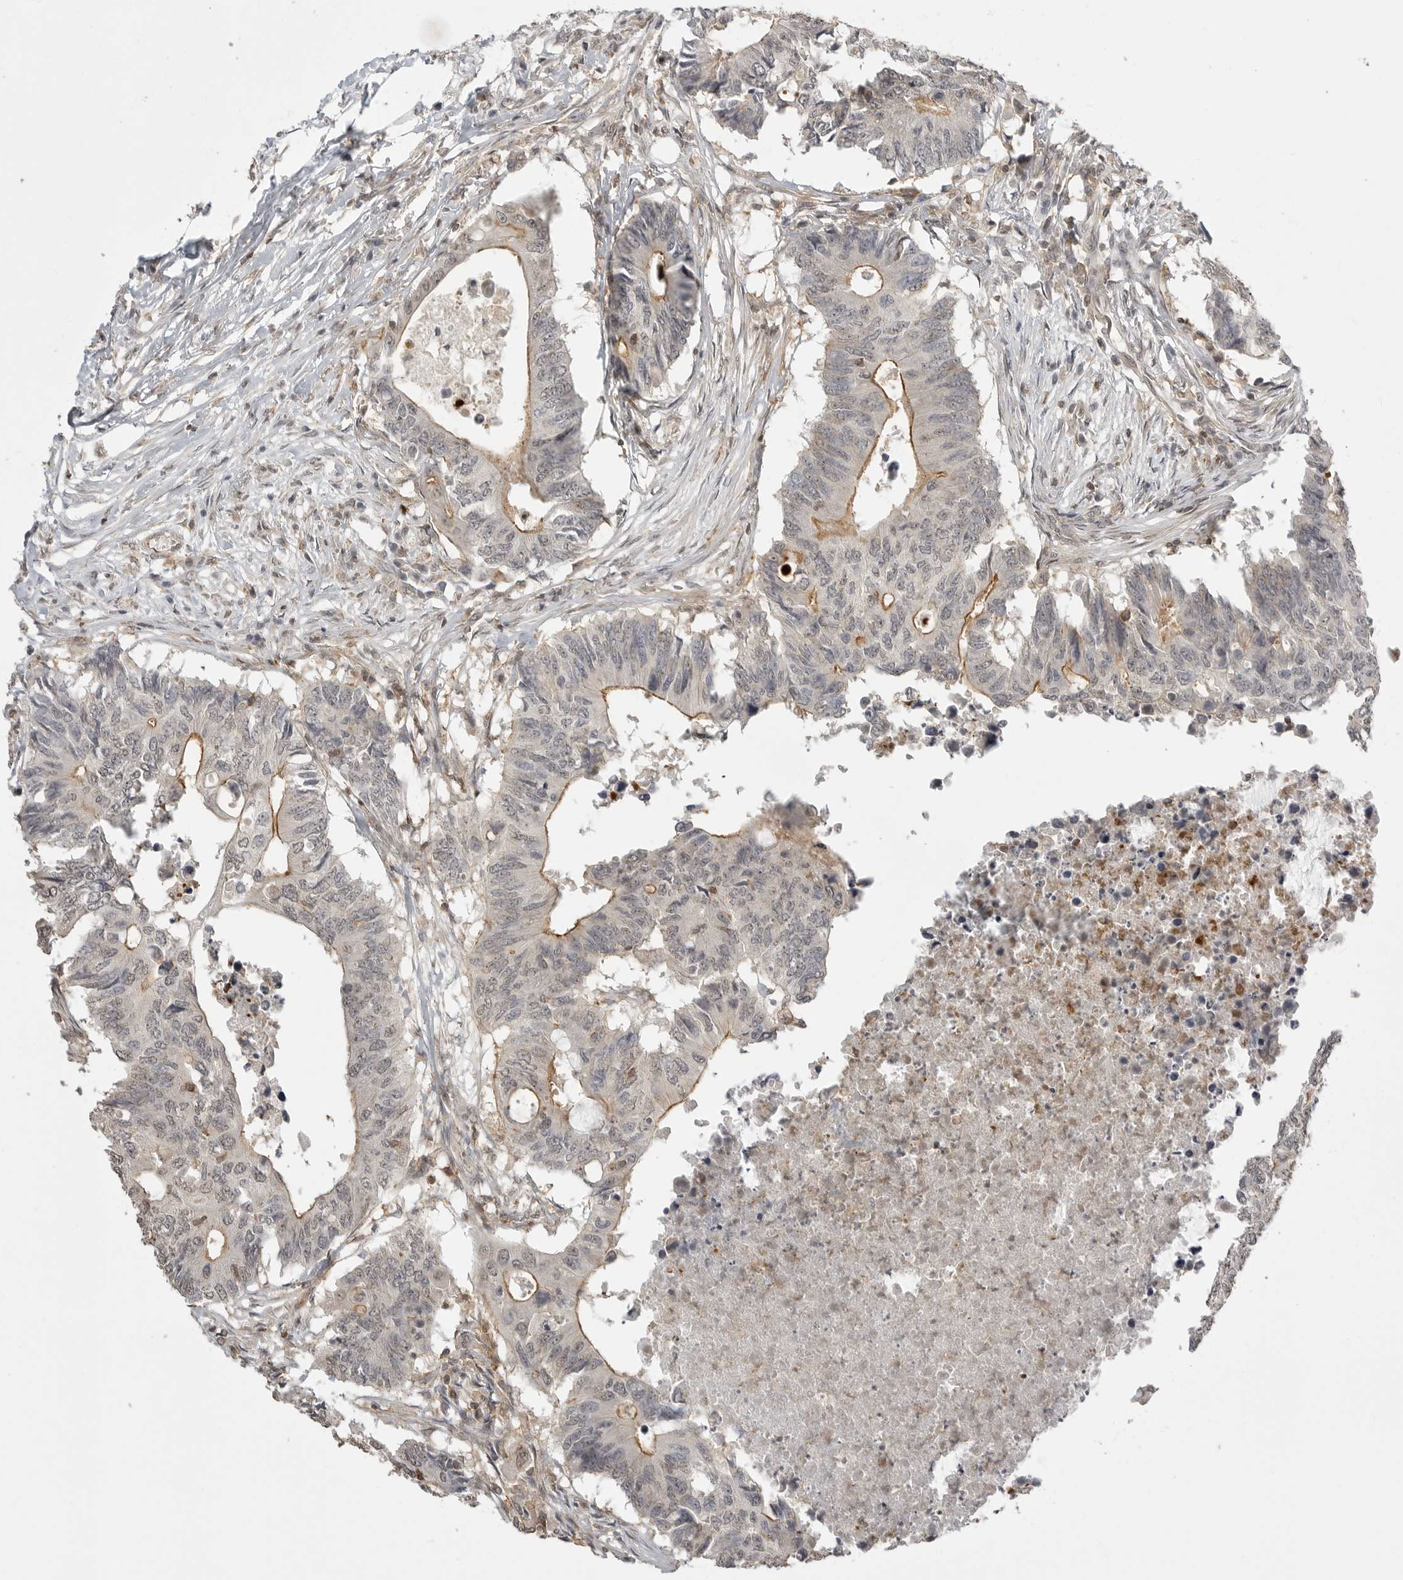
{"staining": {"intensity": "moderate", "quantity": "<25%", "location": "cytoplasmic/membranous"}, "tissue": "colorectal cancer", "cell_type": "Tumor cells", "image_type": "cancer", "snomed": [{"axis": "morphology", "description": "Adenocarcinoma, NOS"}, {"axis": "topography", "description": "Colon"}], "caption": "High-magnification brightfield microscopy of colorectal cancer (adenocarcinoma) stained with DAB (3,3'-diaminobenzidine) (brown) and counterstained with hematoxylin (blue). tumor cells exhibit moderate cytoplasmic/membranous positivity is present in approximately<25% of cells. (DAB = brown stain, brightfield microscopy at high magnification).", "gene": "GPC2", "patient": {"sex": "male", "age": 71}}